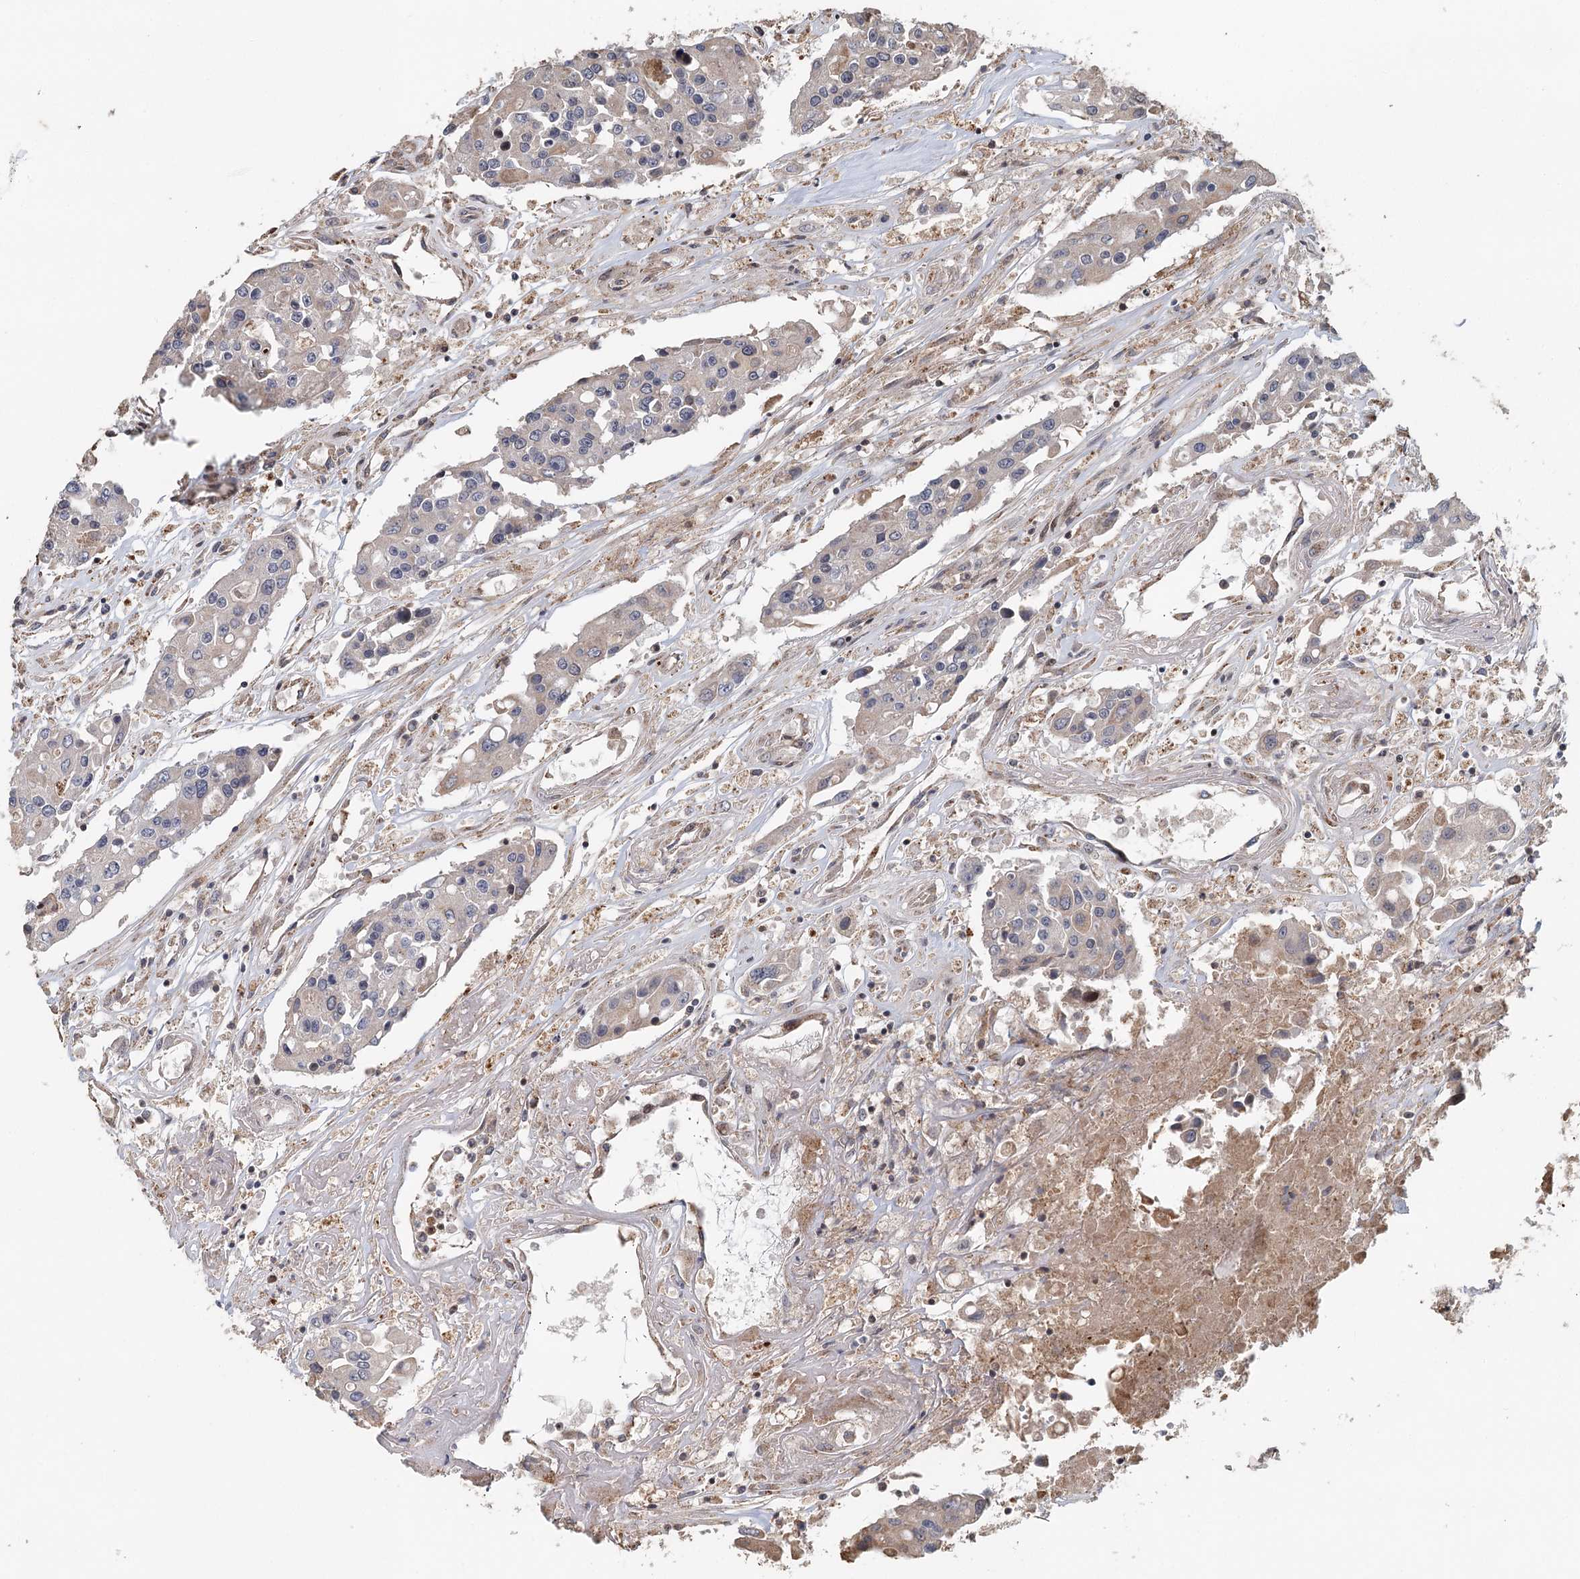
{"staining": {"intensity": "negative", "quantity": "none", "location": "none"}, "tissue": "colorectal cancer", "cell_type": "Tumor cells", "image_type": "cancer", "snomed": [{"axis": "morphology", "description": "Adenocarcinoma, NOS"}, {"axis": "topography", "description": "Colon"}], "caption": "The micrograph reveals no significant expression in tumor cells of colorectal cancer (adenocarcinoma). The staining was performed using DAB (3,3'-diaminobenzidine) to visualize the protein expression in brown, while the nuclei were stained in blue with hematoxylin (Magnification: 20x).", "gene": "RNF111", "patient": {"sex": "male", "age": 77}}